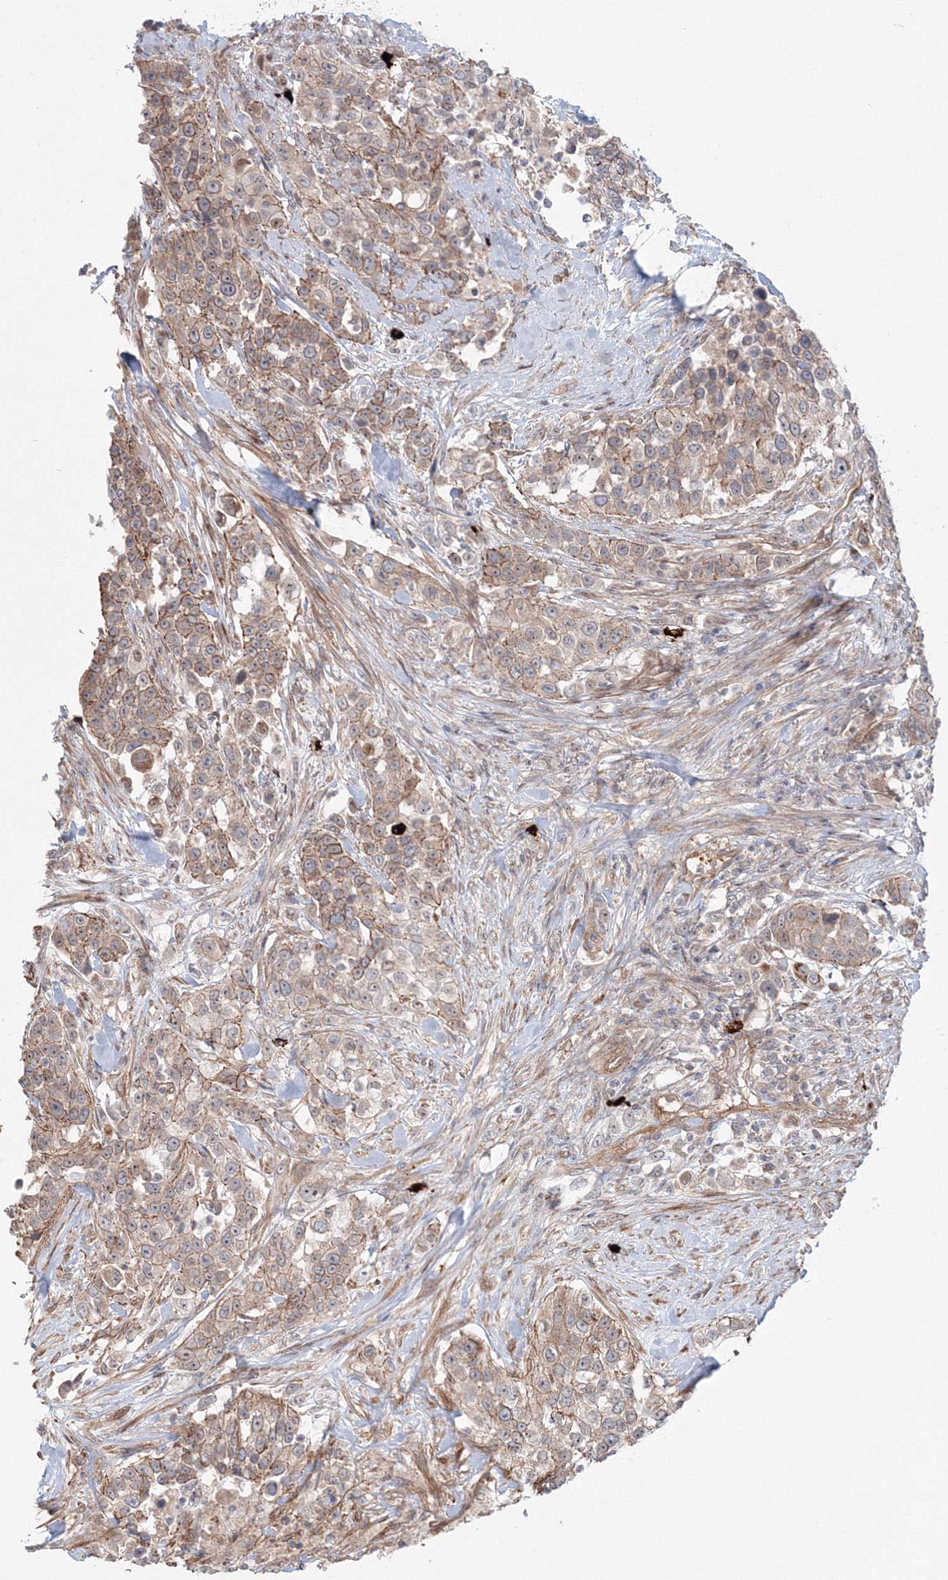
{"staining": {"intensity": "moderate", "quantity": ">75%", "location": "cytoplasmic/membranous"}, "tissue": "urothelial cancer", "cell_type": "Tumor cells", "image_type": "cancer", "snomed": [{"axis": "morphology", "description": "Urothelial carcinoma, High grade"}, {"axis": "topography", "description": "Urinary bladder"}], "caption": "Moderate cytoplasmic/membranous expression is seen in about >75% of tumor cells in urothelial cancer.", "gene": "SH3PXD2A", "patient": {"sex": "female", "age": 80}}